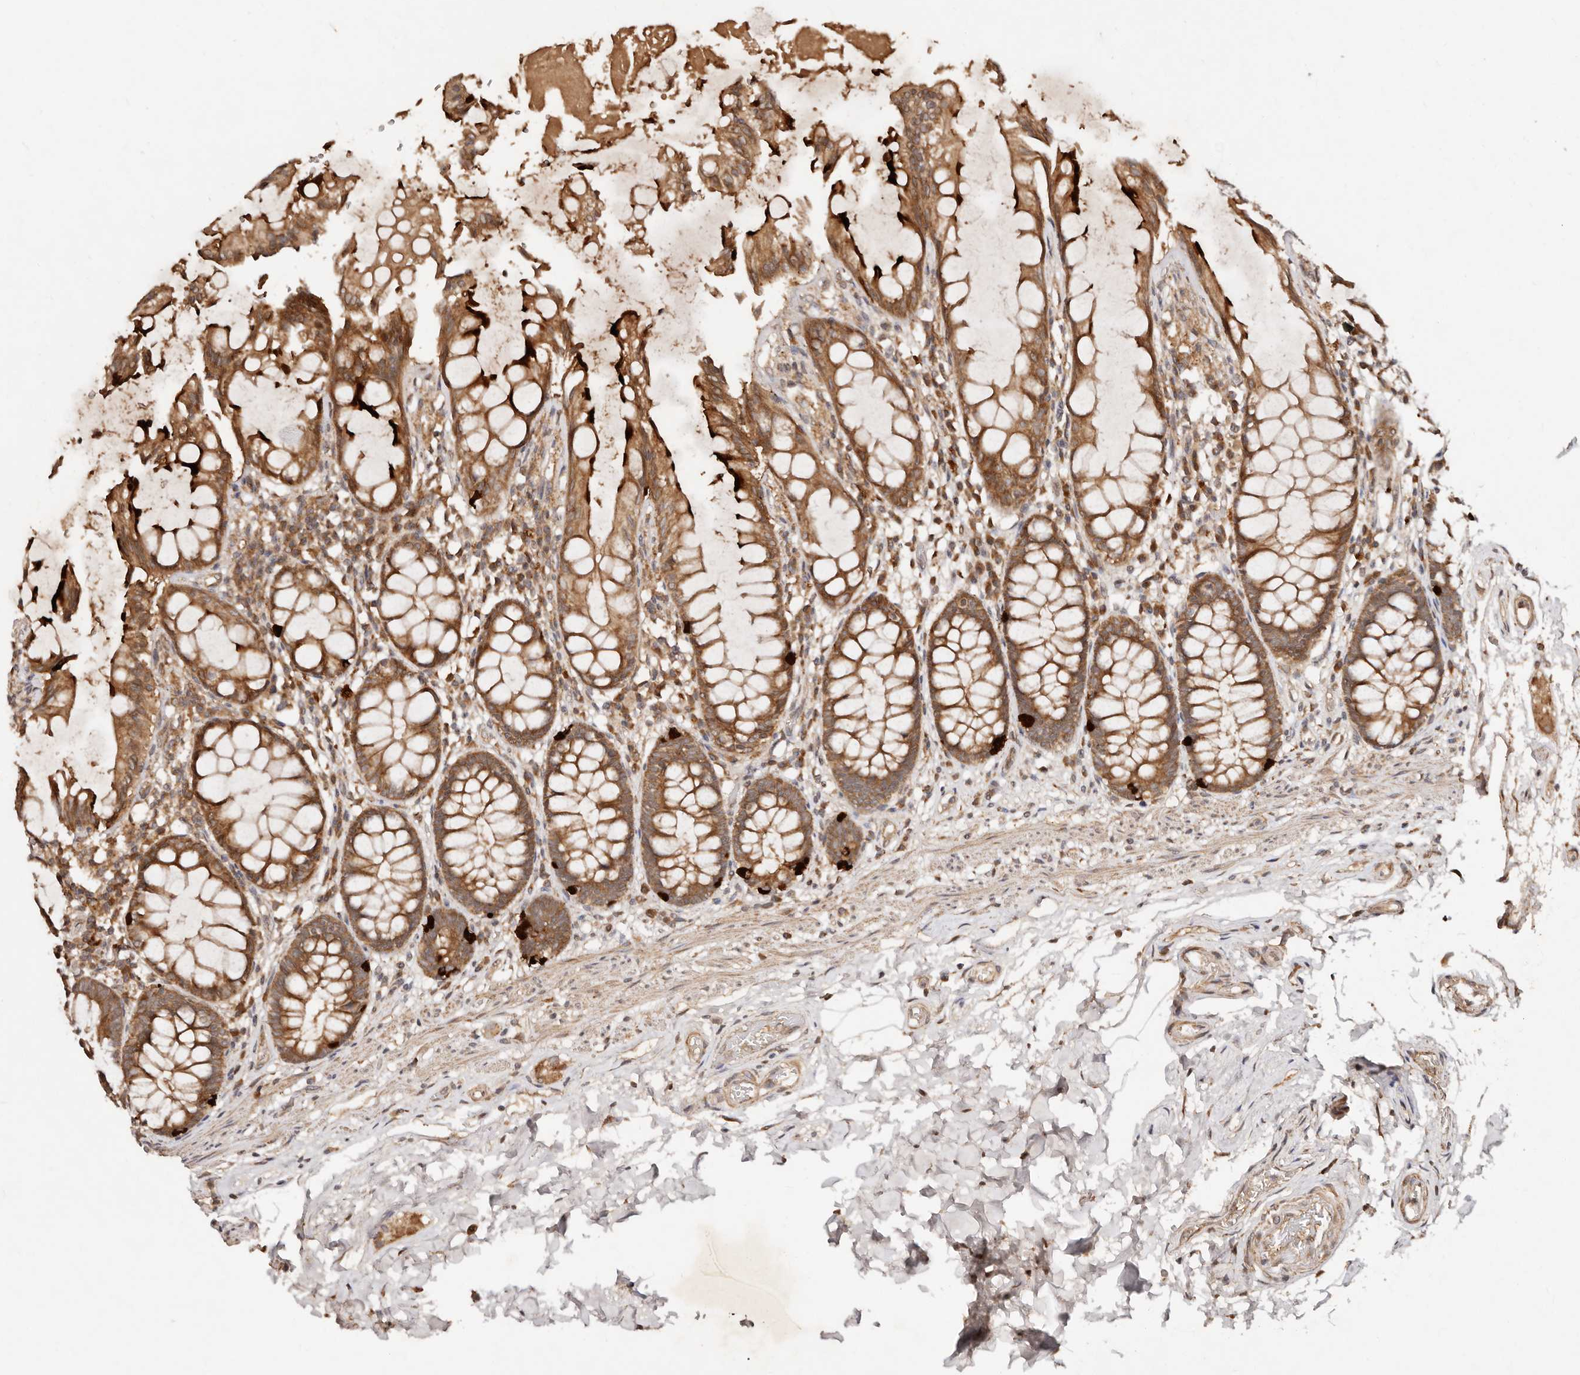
{"staining": {"intensity": "strong", "quantity": ">75%", "location": "cytoplasmic/membranous"}, "tissue": "rectum", "cell_type": "Glandular cells", "image_type": "normal", "snomed": [{"axis": "morphology", "description": "Normal tissue, NOS"}, {"axis": "topography", "description": "Rectum"}], "caption": "Strong cytoplasmic/membranous protein staining is present in about >75% of glandular cells in rectum.", "gene": "DENND11", "patient": {"sex": "male", "age": 64}}